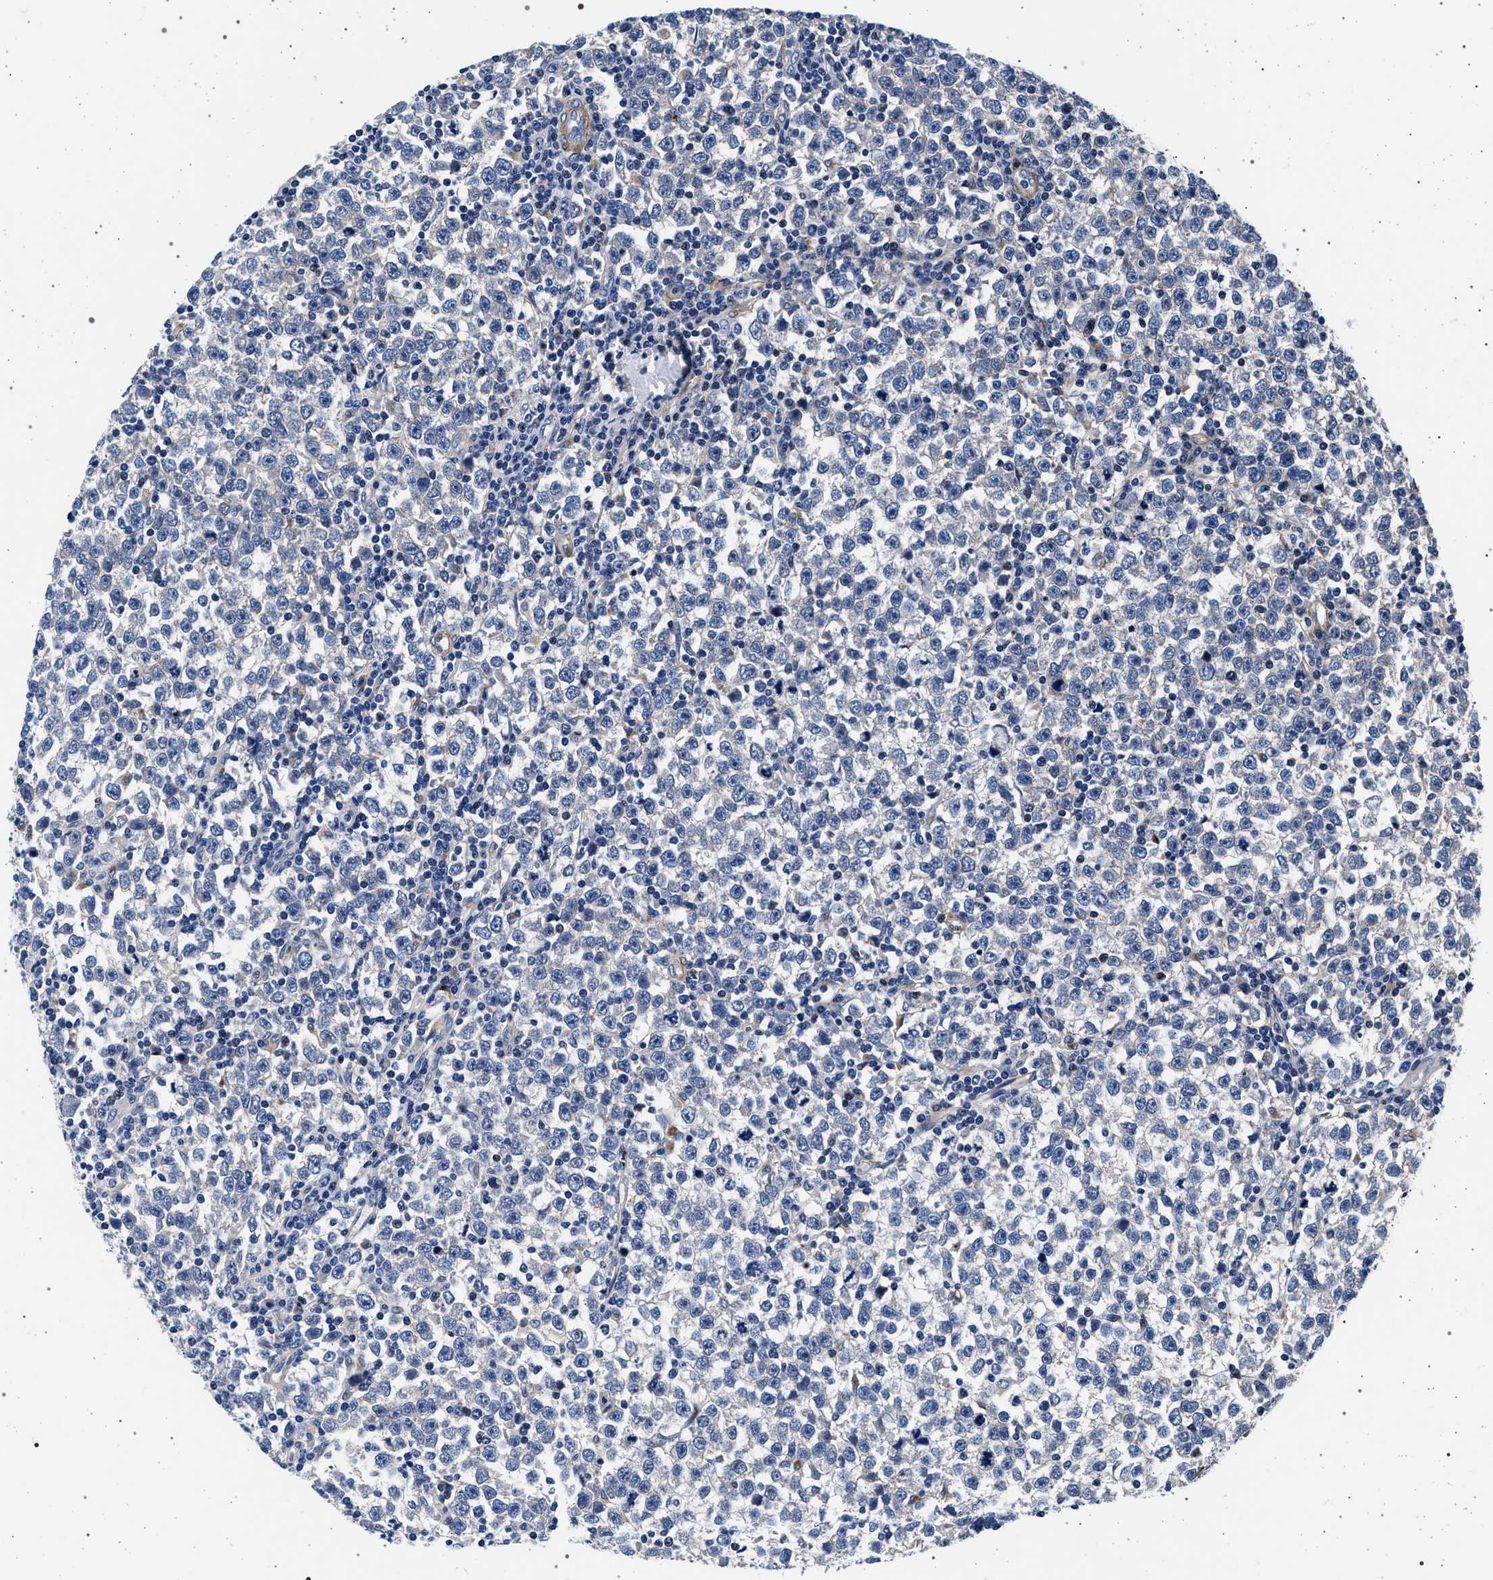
{"staining": {"intensity": "negative", "quantity": "none", "location": "none"}, "tissue": "testis cancer", "cell_type": "Tumor cells", "image_type": "cancer", "snomed": [{"axis": "morphology", "description": "Seminoma, NOS"}, {"axis": "topography", "description": "Testis"}], "caption": "An immunohistochemistry histopathology image of testis cancer is shown. There is no staining in tumor cells of testis cancer.", "gene": "KCNK6", "patient": {"sex": "male", "age": 43}}